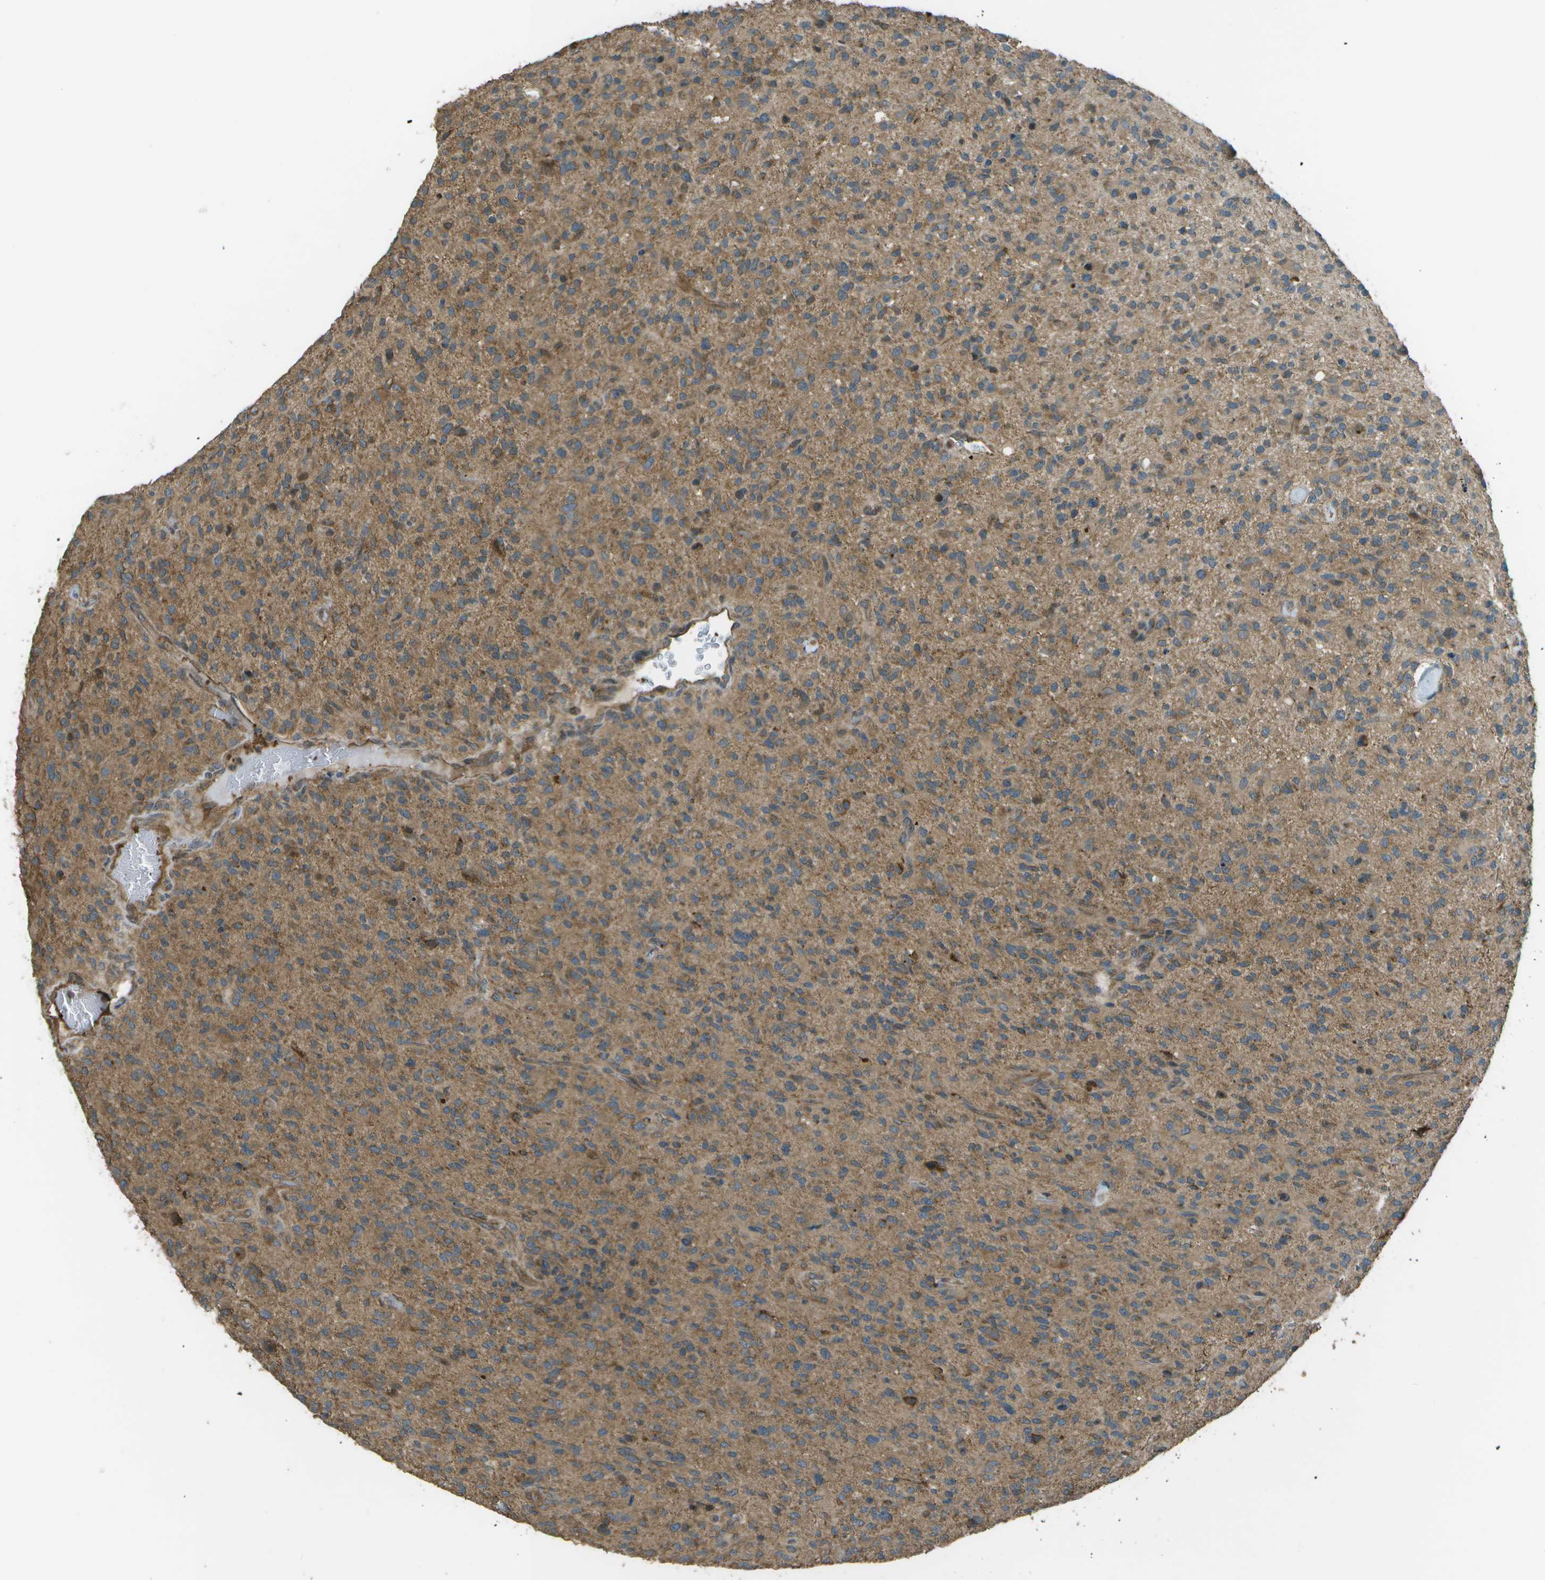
{"staining": {"intensity": "moderate", "quantity": ">75%", "location": "cytoplasmic/membranous"}, "tissue": "glioma", "cell_type": "Tumor cells", "image_type": "cancer", "snomed": [{"axis": "morphology", "description": "Glioma, malignant, High grade"}, {"axis": "topography", "description": "Brain"}], "caption": "A micrograph of malignant glioma (high-grade) stained for a protein displays moderate cytoplasmic/membranous brown staining in tumor cells.", "gene": "PLPBP", "patient": {"sex": "male", "age": 71}}